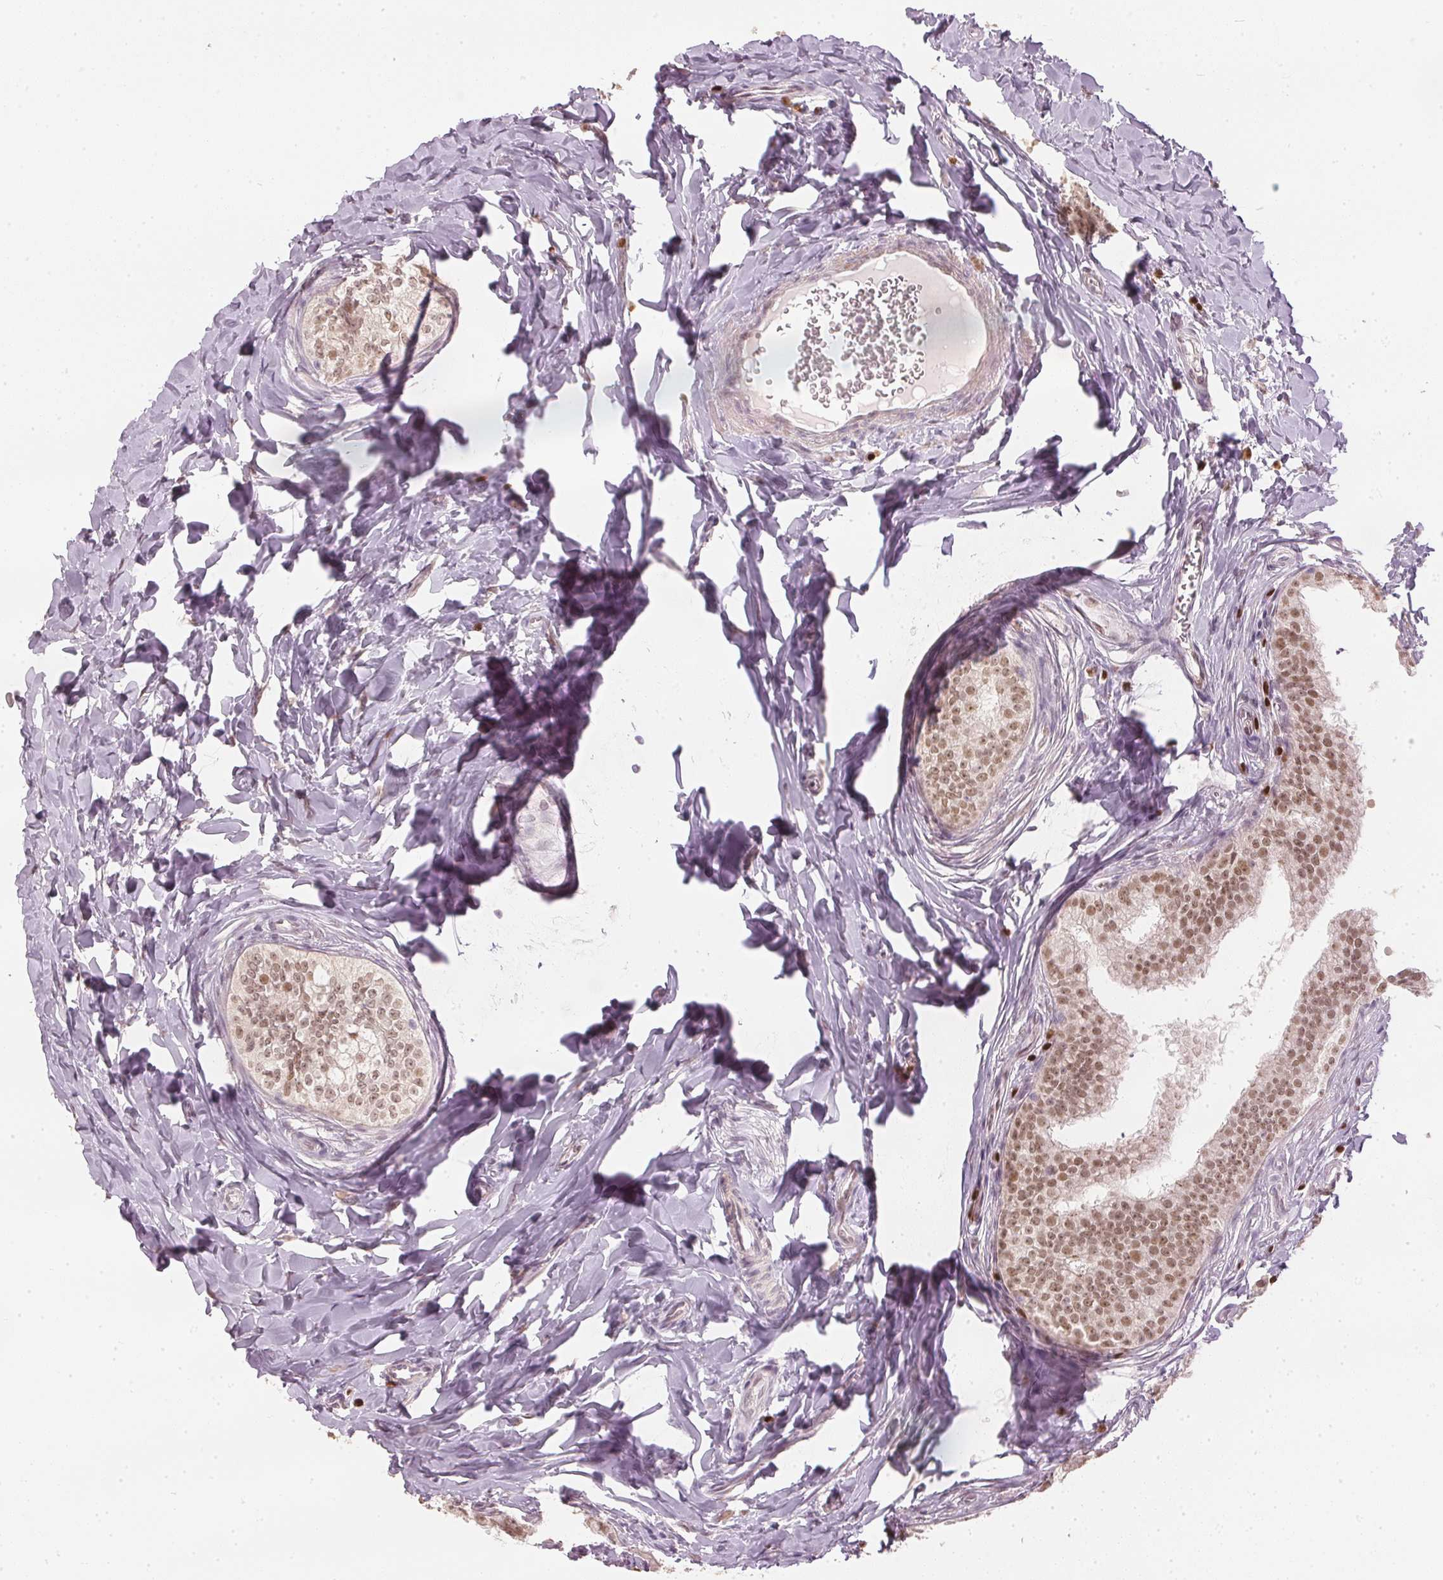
{"staining": {"intensity": "moderate", "quantity": ">75%", "location": "nuclear"}, "tissue": "epididymis", "cell_type": "Glandular cells", "image_type": "normal", "snomed": [{"axis": "morphology", "description": "Normal tissue, NOS"}, {"axis": "topography", "description": "Epididymis"}], "caption": "Glandular cells display medium levels of moderate nuclear expression in approximately >75% of cells in normal epididymis. (DAB IHC with brightfield microscopy, high magnification).", "gene": "ENSG00000267001", "patient": {"sex": "male", "age": 24}}